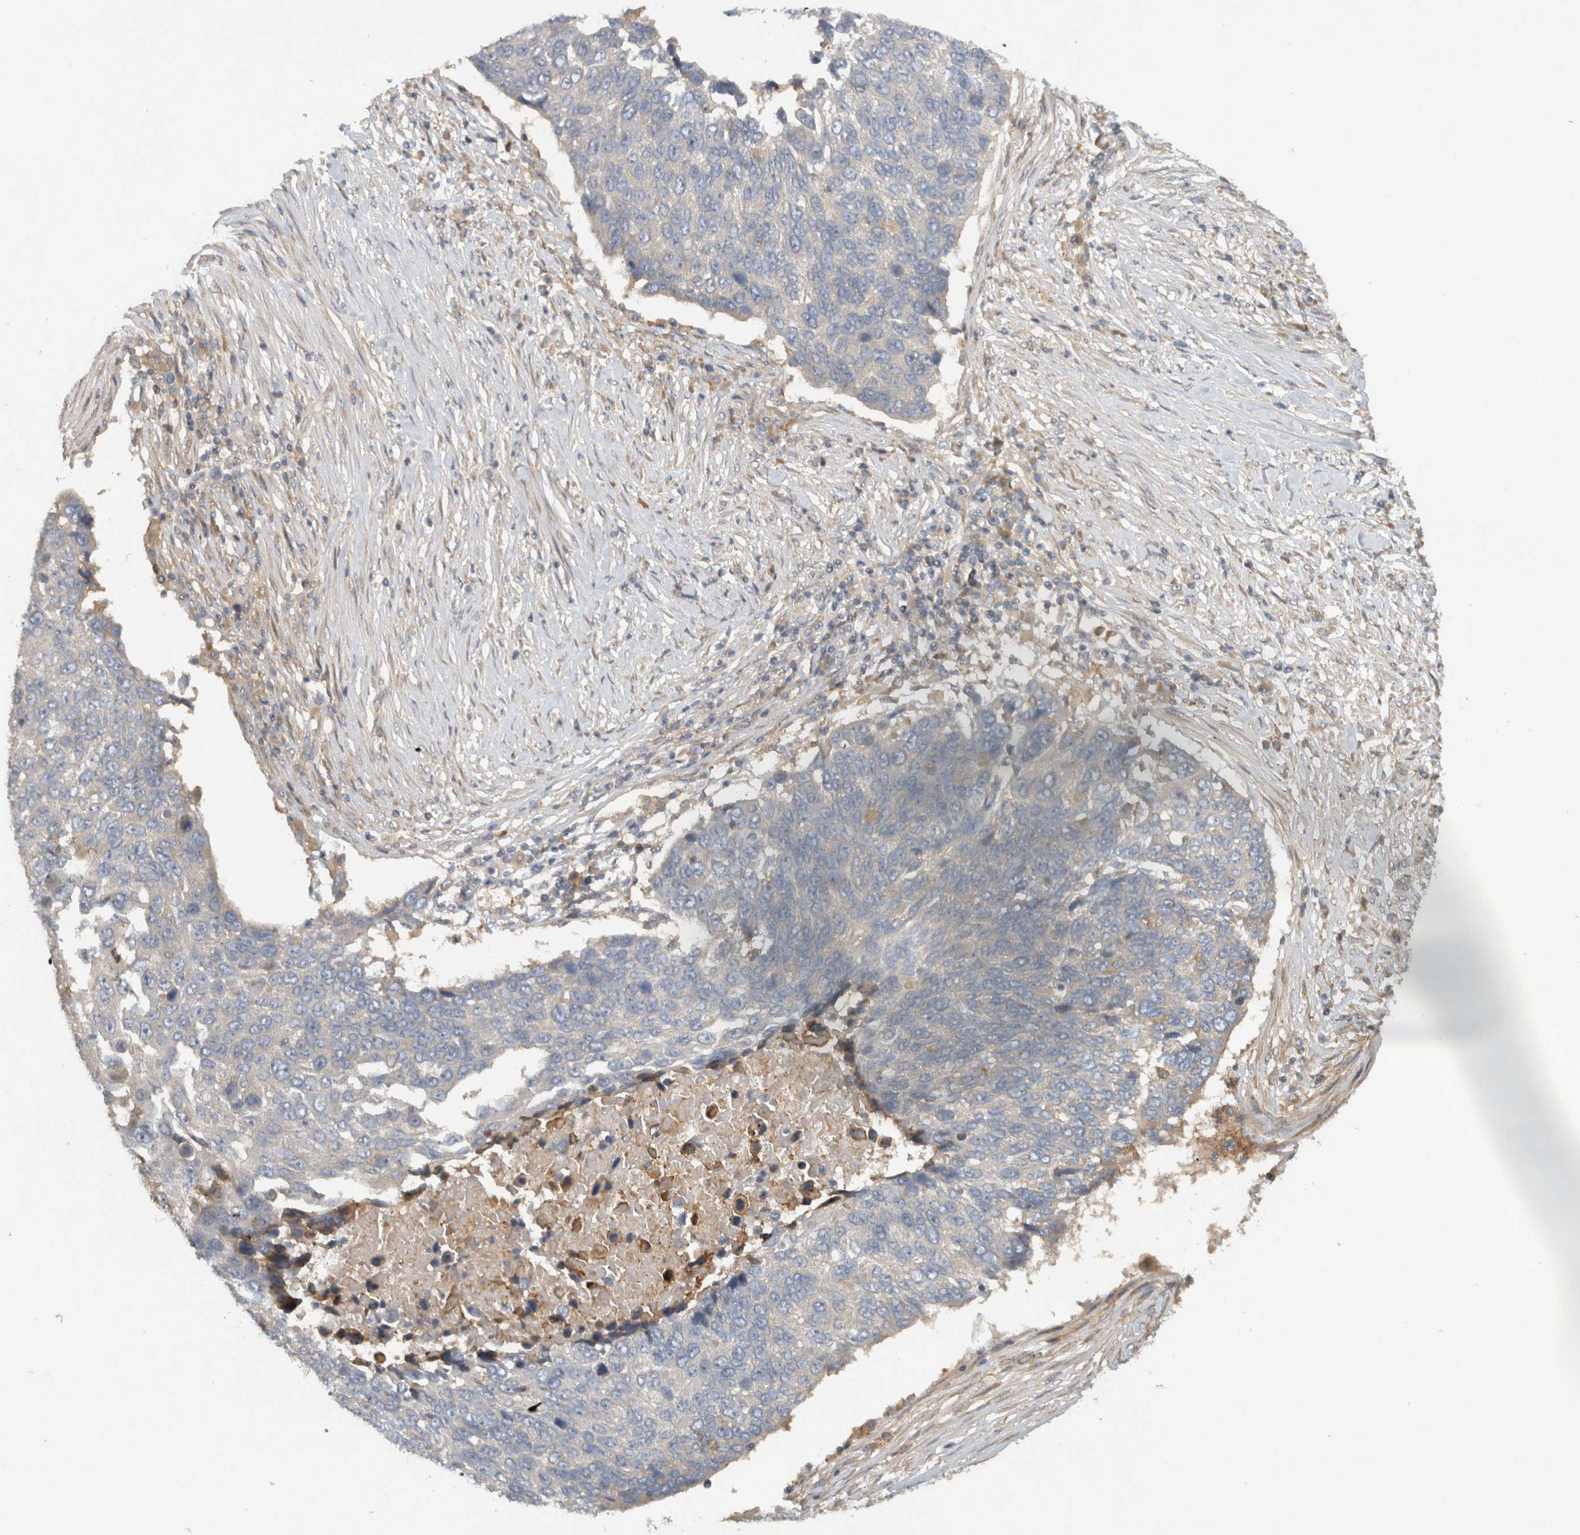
{"staining": {"intensity": "negative", "quantity": "none", "location": "none"}, "tissue": "lung cancer", "cell_type": "Tumor cells", "image_type": "cancer", "snomed": [{"axis": "morphology", "description": "Squamous cell carcinoma, NOS"}, {"axis": "topography", "description": "Lung"}], "caption": "Photomicrograph shows no significant protein positivity in tumor cells of lung cancer.", "gene": "VEPH1", "patient": {"sex": "male", "age": 66}}